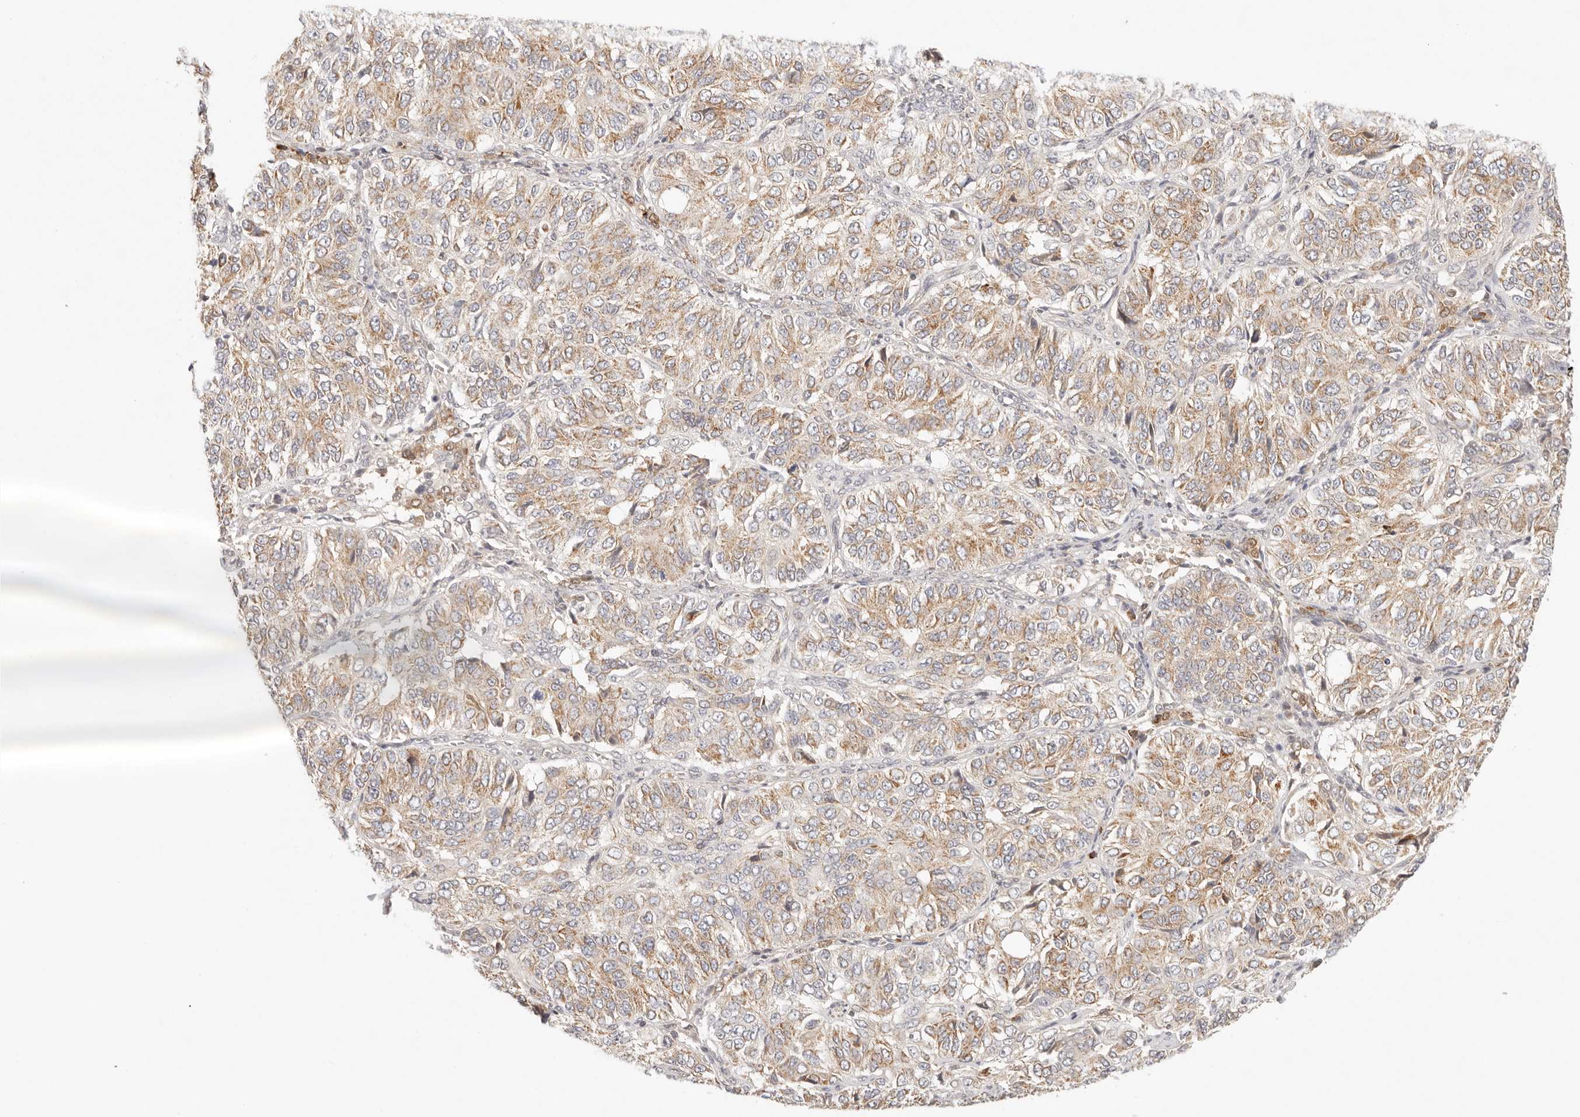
{"staining": {"intensity": "moderate", "quantity": ">75%", "location": "cytoplasmic/membranous"}, "tissue": "ovarian cancer", "cell_type": "Tumor cells", "image_type": "cancer", "snomed": [{"axis": "morphology", "description": "Carcinoma, endometroid"}, {"axis": "topography", "description": "Ovary"}], "caption": "Immunohistochemistry photomicrograph of human ovarian endometroid carcinoma stained for a protein (brown), which shows medium levels of moderate cytoplasmic/membranous positivity in about >75% of tumor cells.", "gene": "COA6", "patient": {"sex": "female", "age": 51}}